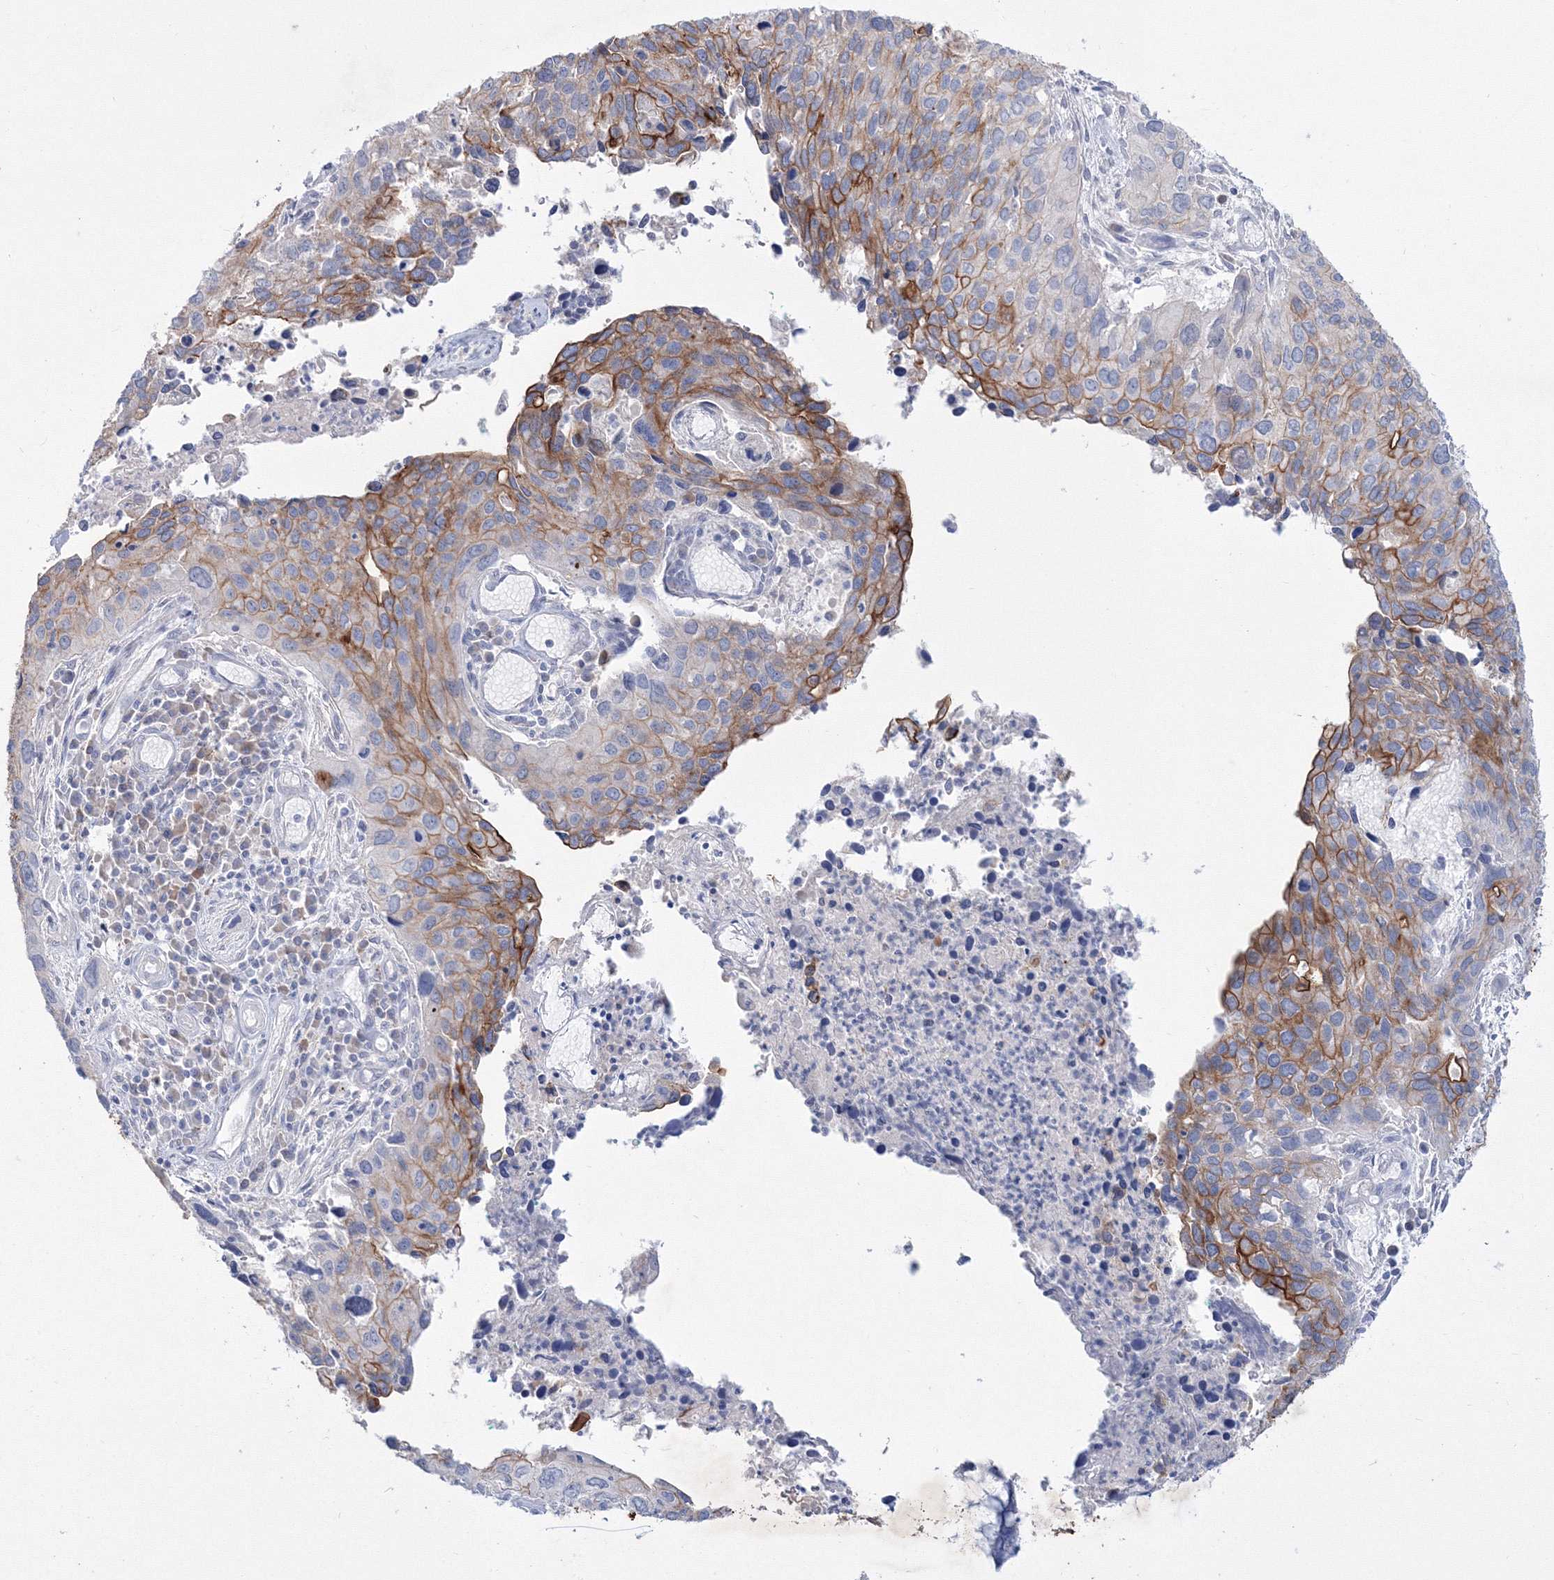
{"staining": {"intensity": "moderate", "quantity": "25%-75%", "location": "cytoplasmic/membranous"}, "tissue": "cervical cancer", "cell_type": "Tumor cells", "image_type": "cancer", "snomed": [{"axis": "morphology", "description": "Squamous cell carcinoma, NOS"}, {"axis": "topography", "description": "Cervix"}], "caption": "Tumor cells show medium levels of moderate cytoplasmic/membranous positivity in about 25%-75% of cells in squamous cell carcinoma (cervical).", "gene": "TMEM139", "patient": {"sex": "female", "age": 55}}